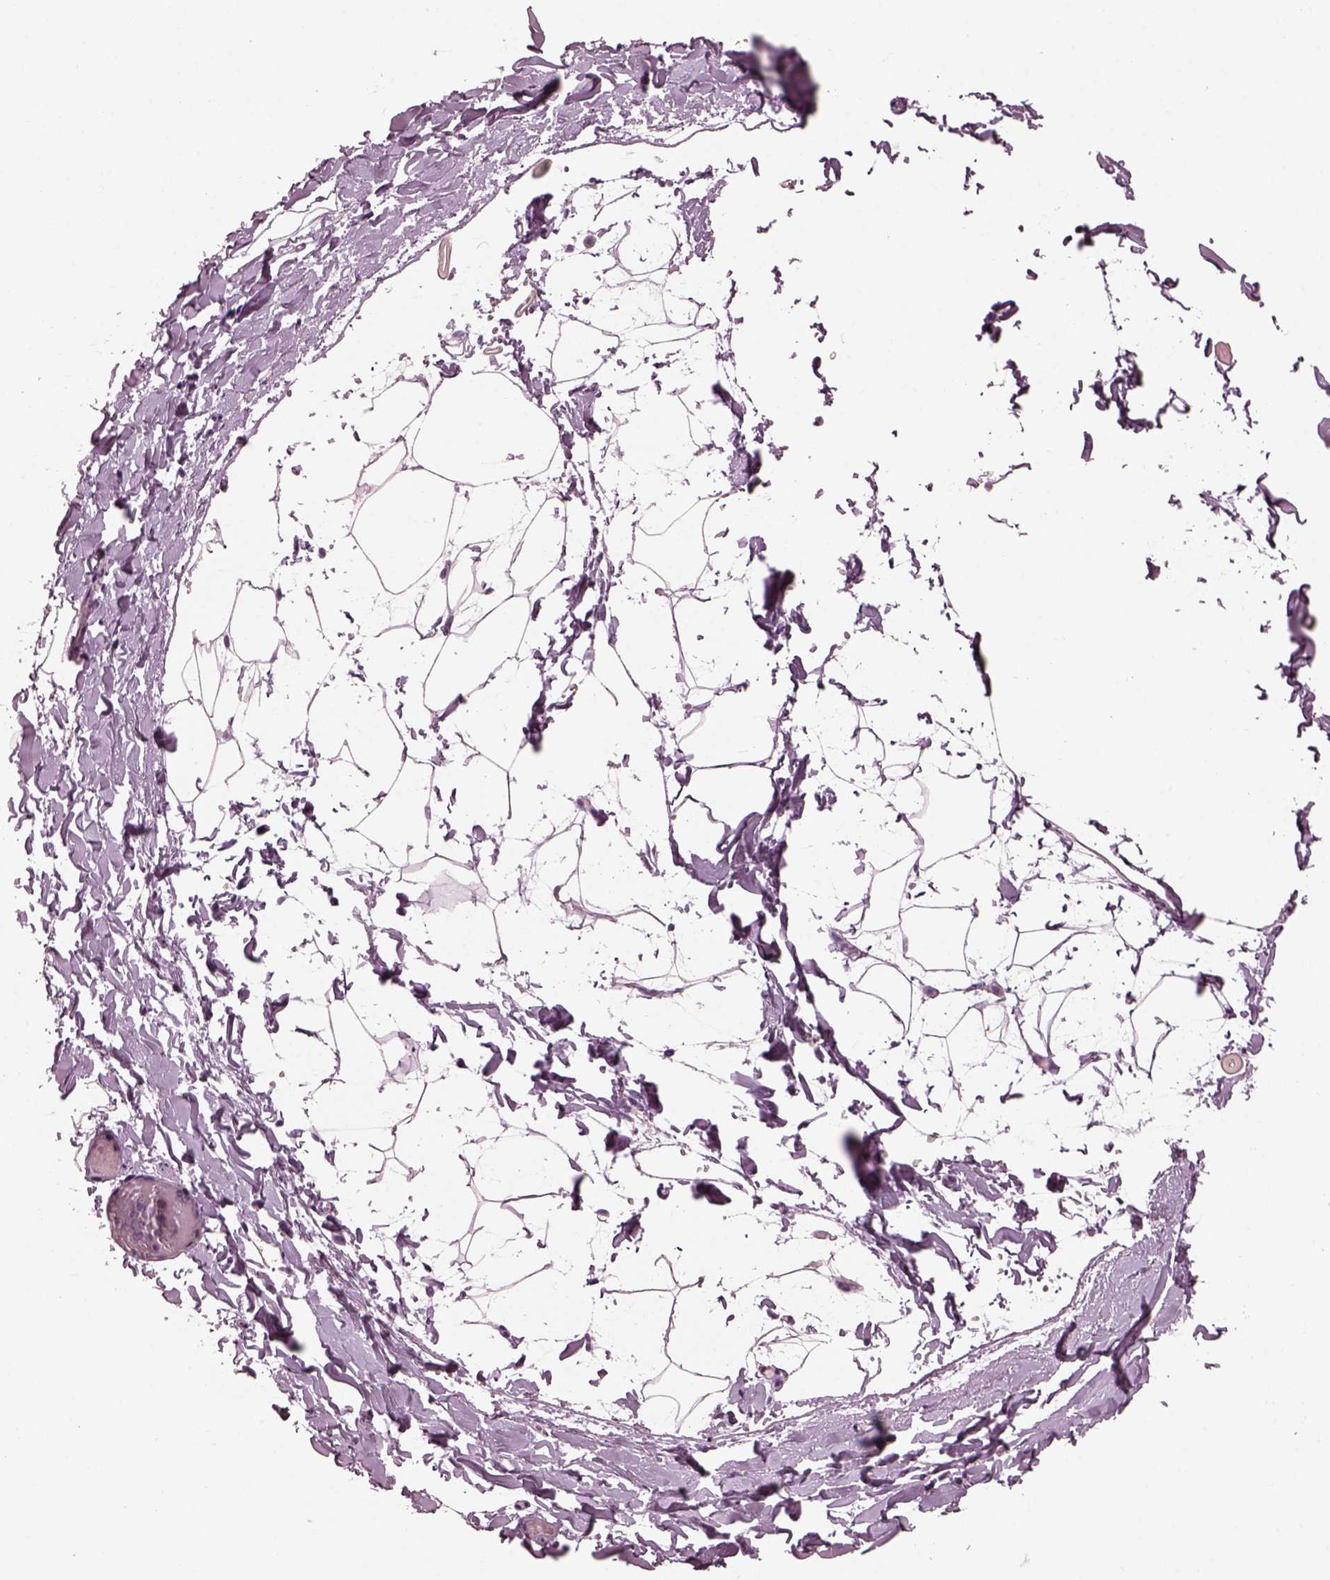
{"staining": {"intensity": "negative", "quantity": "none", "location": "none"}, "tissue": "adipose tissue", "cell_type": "Adipocytes", "image_type": "normal", "snomed": [{"axis": "morphology", "description": "Normal tissue, NOS"}, {"axis": "topography", "description": "Gallbladder"}, {"axis": "topography", "description": "Peripheral nerve tissue"}], "caption": "A histopathology image of adipose tissue stained for a protein reveals no brown staining in adipocytes.", "gene": "SLAMF8", "patient": {"sex": "female", "age": 45}}